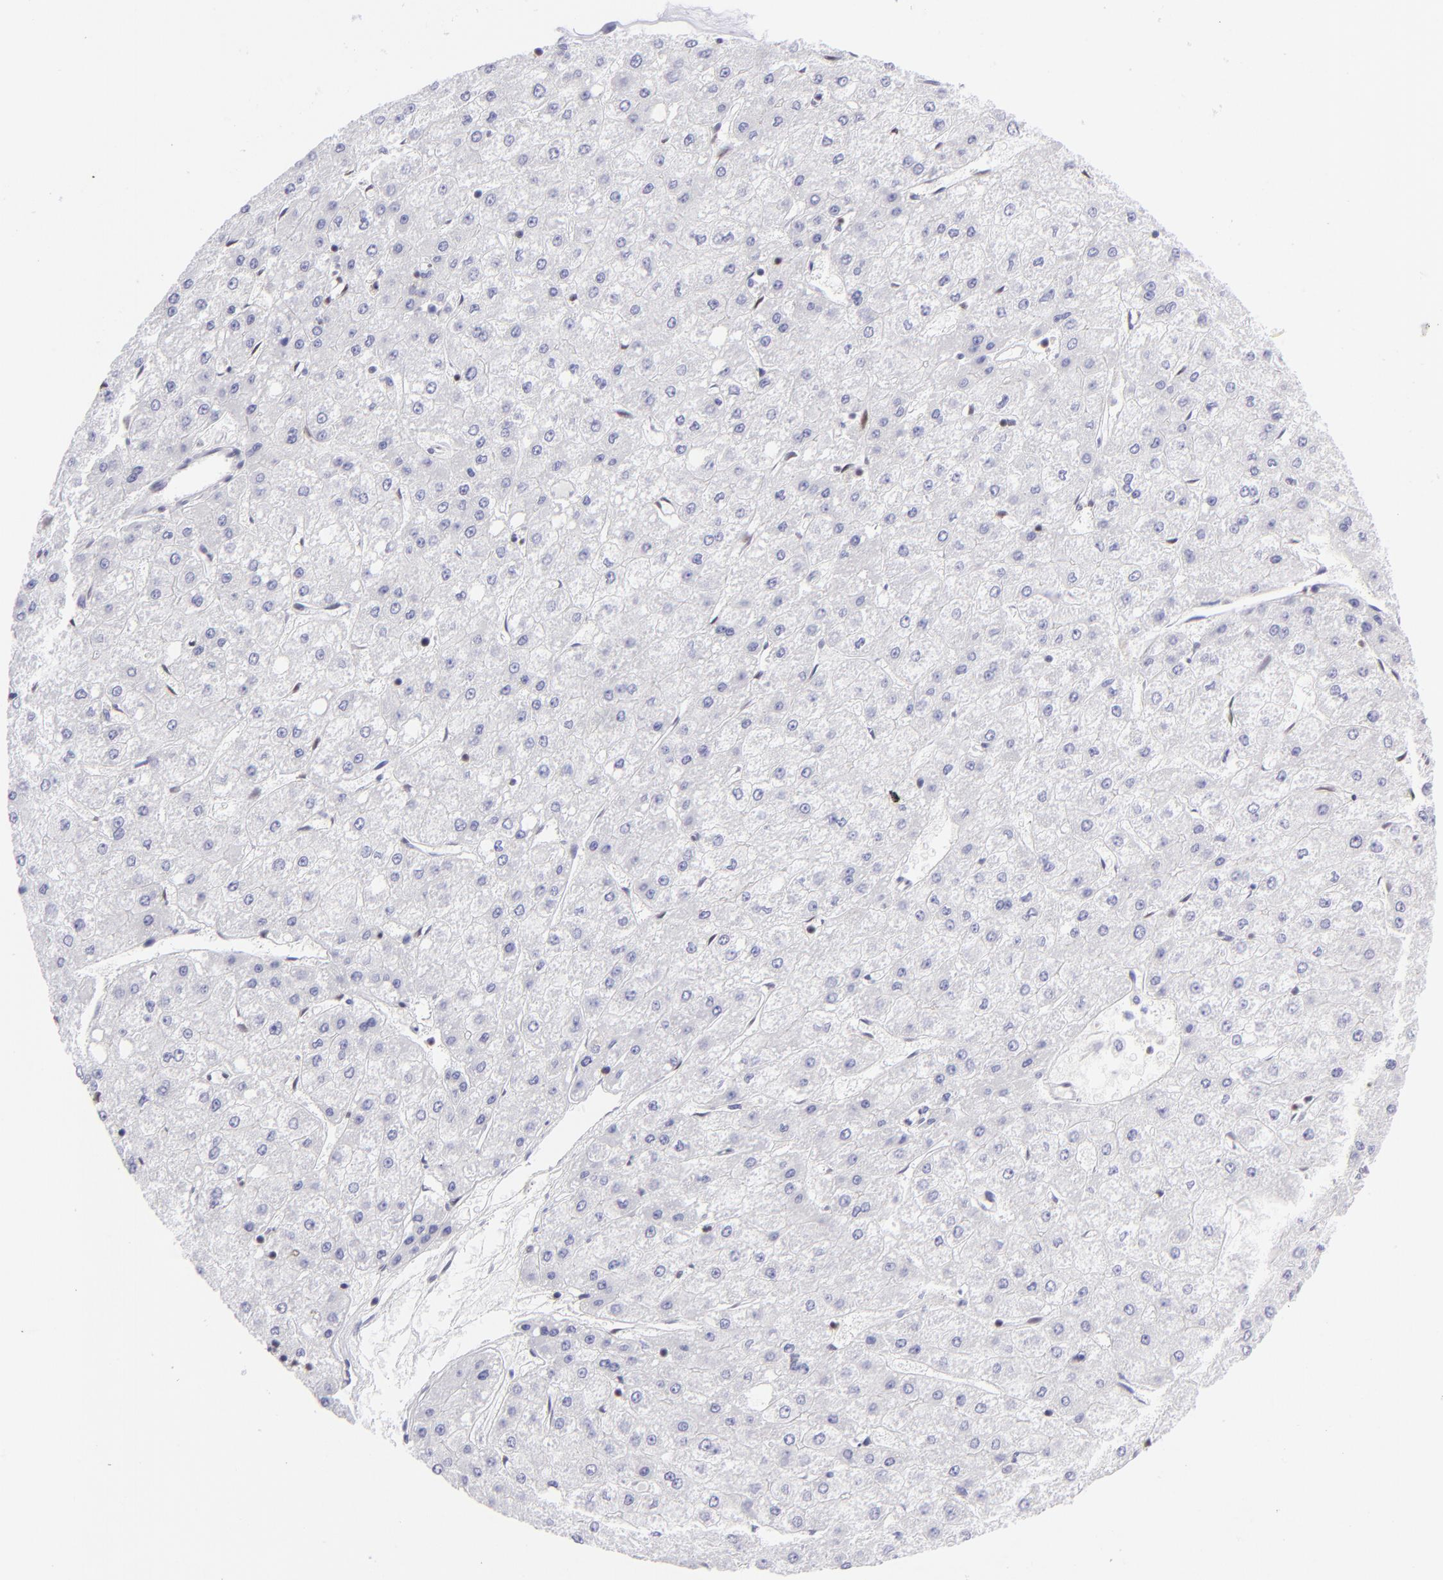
{"staining": {"intensity": "negative", "quantity": "none", "location": "none"}, "tissue": "liver cancer", "cell_type": "Tumor cells", "image_type": "cancer", "snomed": [{"axis": "morphology", "description": "Carcinoma, Hepatocellular, NOS"}, {"axis": "topography", "description": "Liver"}], "caption": "An image of liver hepatocellular carcinoma stained for a protein exhibits no brown staining in tumor cells.", "gene": "ETS1", "patient": {"sex": "female", "age": 52}}